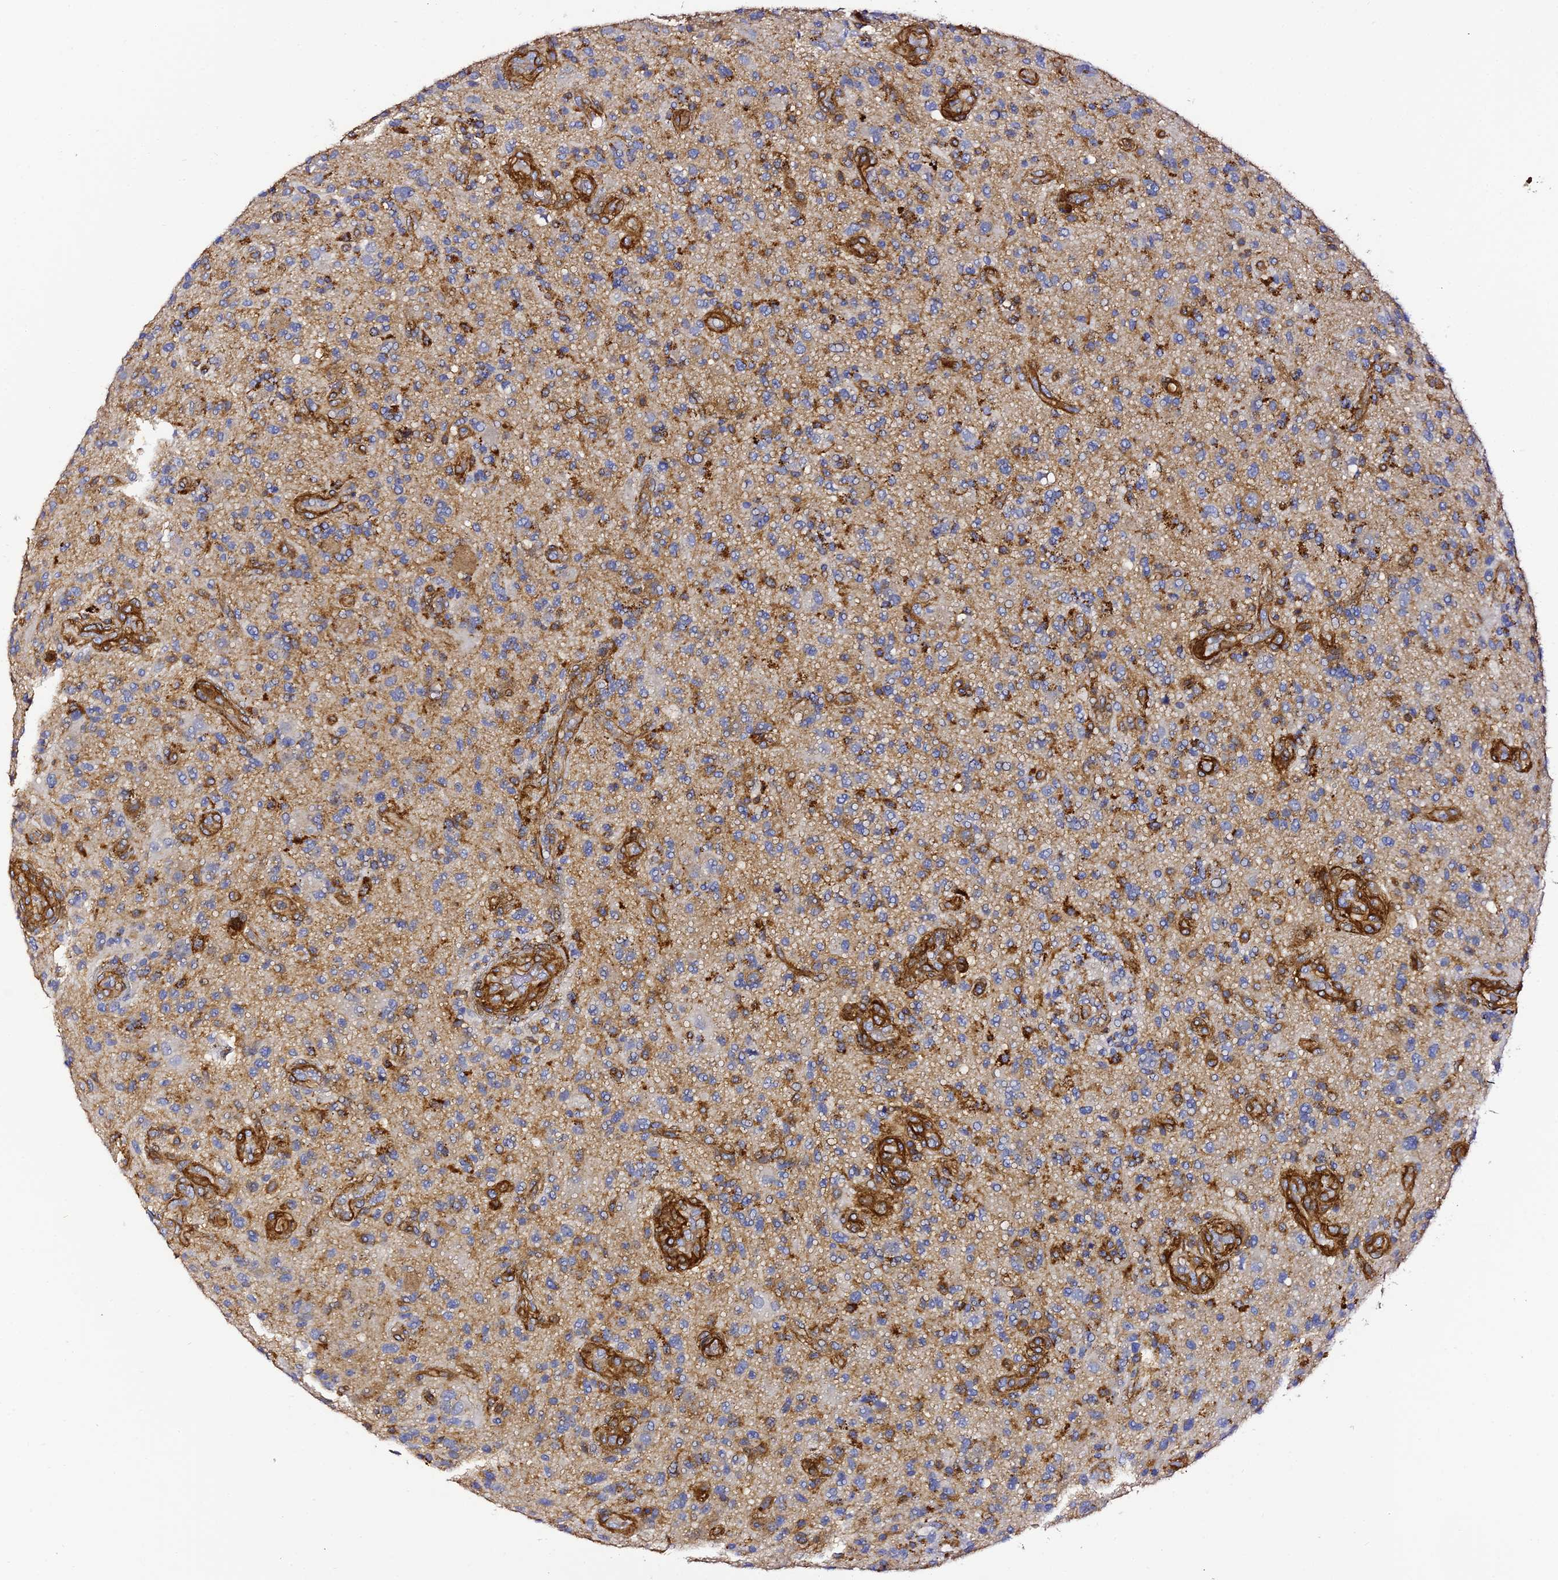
{"staining": {"intensity": "moderate", "quantity": "<25%", "location": "cytoplasmic/membranous"}, "tissue": "glioma", "cell_type": "Tumor cells", "image_type": "cancer", "snomed": [{"axis": "morphology", "description": "Glioma, malignant, High grade"}, {"axis": "topography", "description": "Brain"}], "caption": "About <25% of tumor cells in malignant high-grade glioma display moderate cytoplasmic/membranous protein positivity as visualized by brown immunohistochemical staining.", "gene": "TRPV2", "patient": {"sex": "male", "age": 47}}